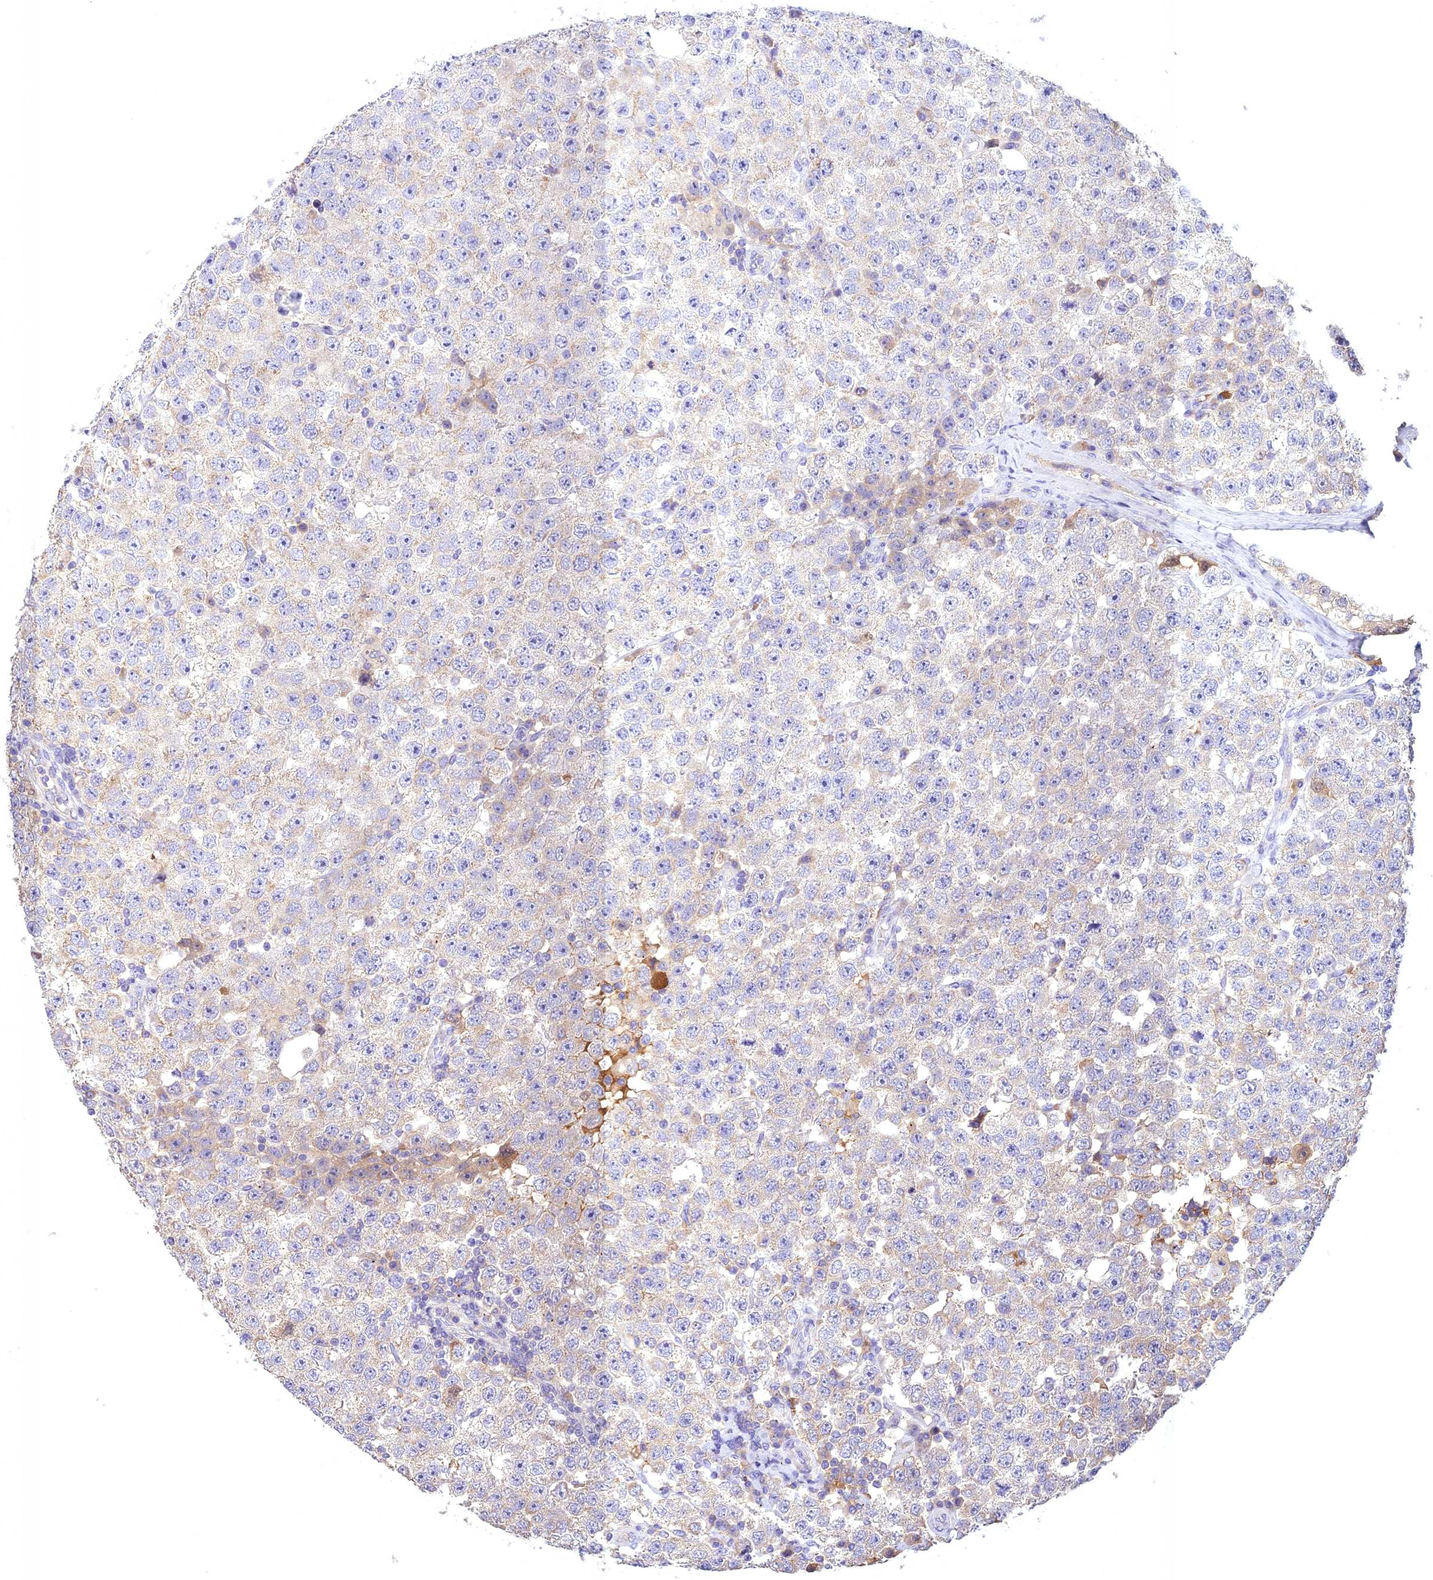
{"staining": {"intensity": "negative", "quantity": "none", "location": "none"}, "tissue": "testis cancer", "cell_type": "Tumor cells", "image_type": "cancer", "snomed": [{"axis": "morphology", "description": "Seminoma, NOS"}, {"axis": "topography", "description": "Testis"}], "caption": "A high-resolution histopathology image shows IHC staining of seminoma (testis), which demonstrates no significant expression in tumor cells. (Stains: DAB (3,3'-diaminobenzidine) immunohistochemistry with hematoxylin counter stain, Microscopy: brightfield microscopy at high magnification).", "gene": "NUDT8", "patient": {"sex": "male", "age": 28}}